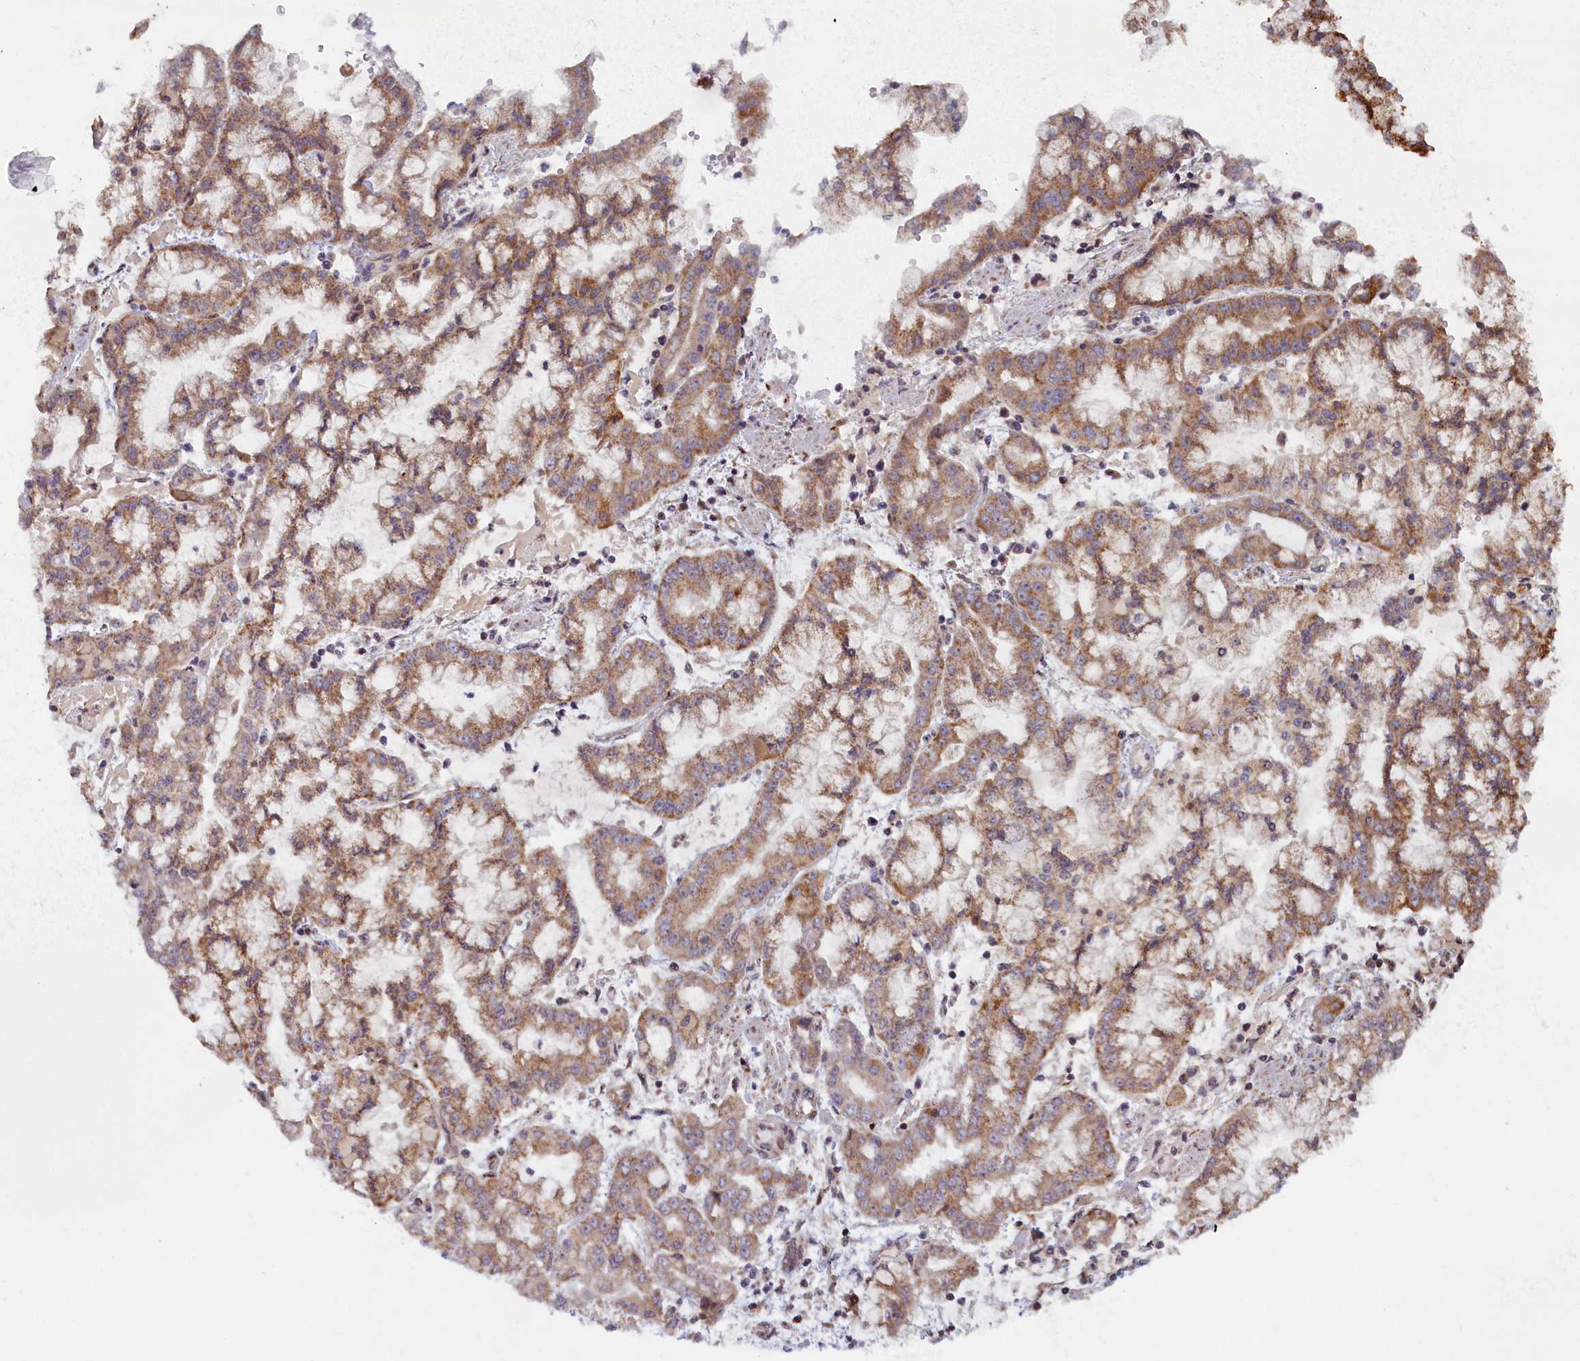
{"staining": {"intensity": "moderate", "quantity": ">75%", "location": "cytoplasmic/membranous"}, "tissue": "stomach cancer", "cell_type": "Tumor cells", "image_type": "cancer", "snomed": [{"axis": "morphology", "description": "Adenocarcinoma, NOS"}, {"axis": "topography", "description": "Stomach"}], "caption": "An image of human adenocarcinoma (stomach) stained for a protein shows moderate cytoplasmic/membranous brown staining in tumor cells.", "gene": "PLA2G10", "patient": {"sex": "male", "age": 76}}